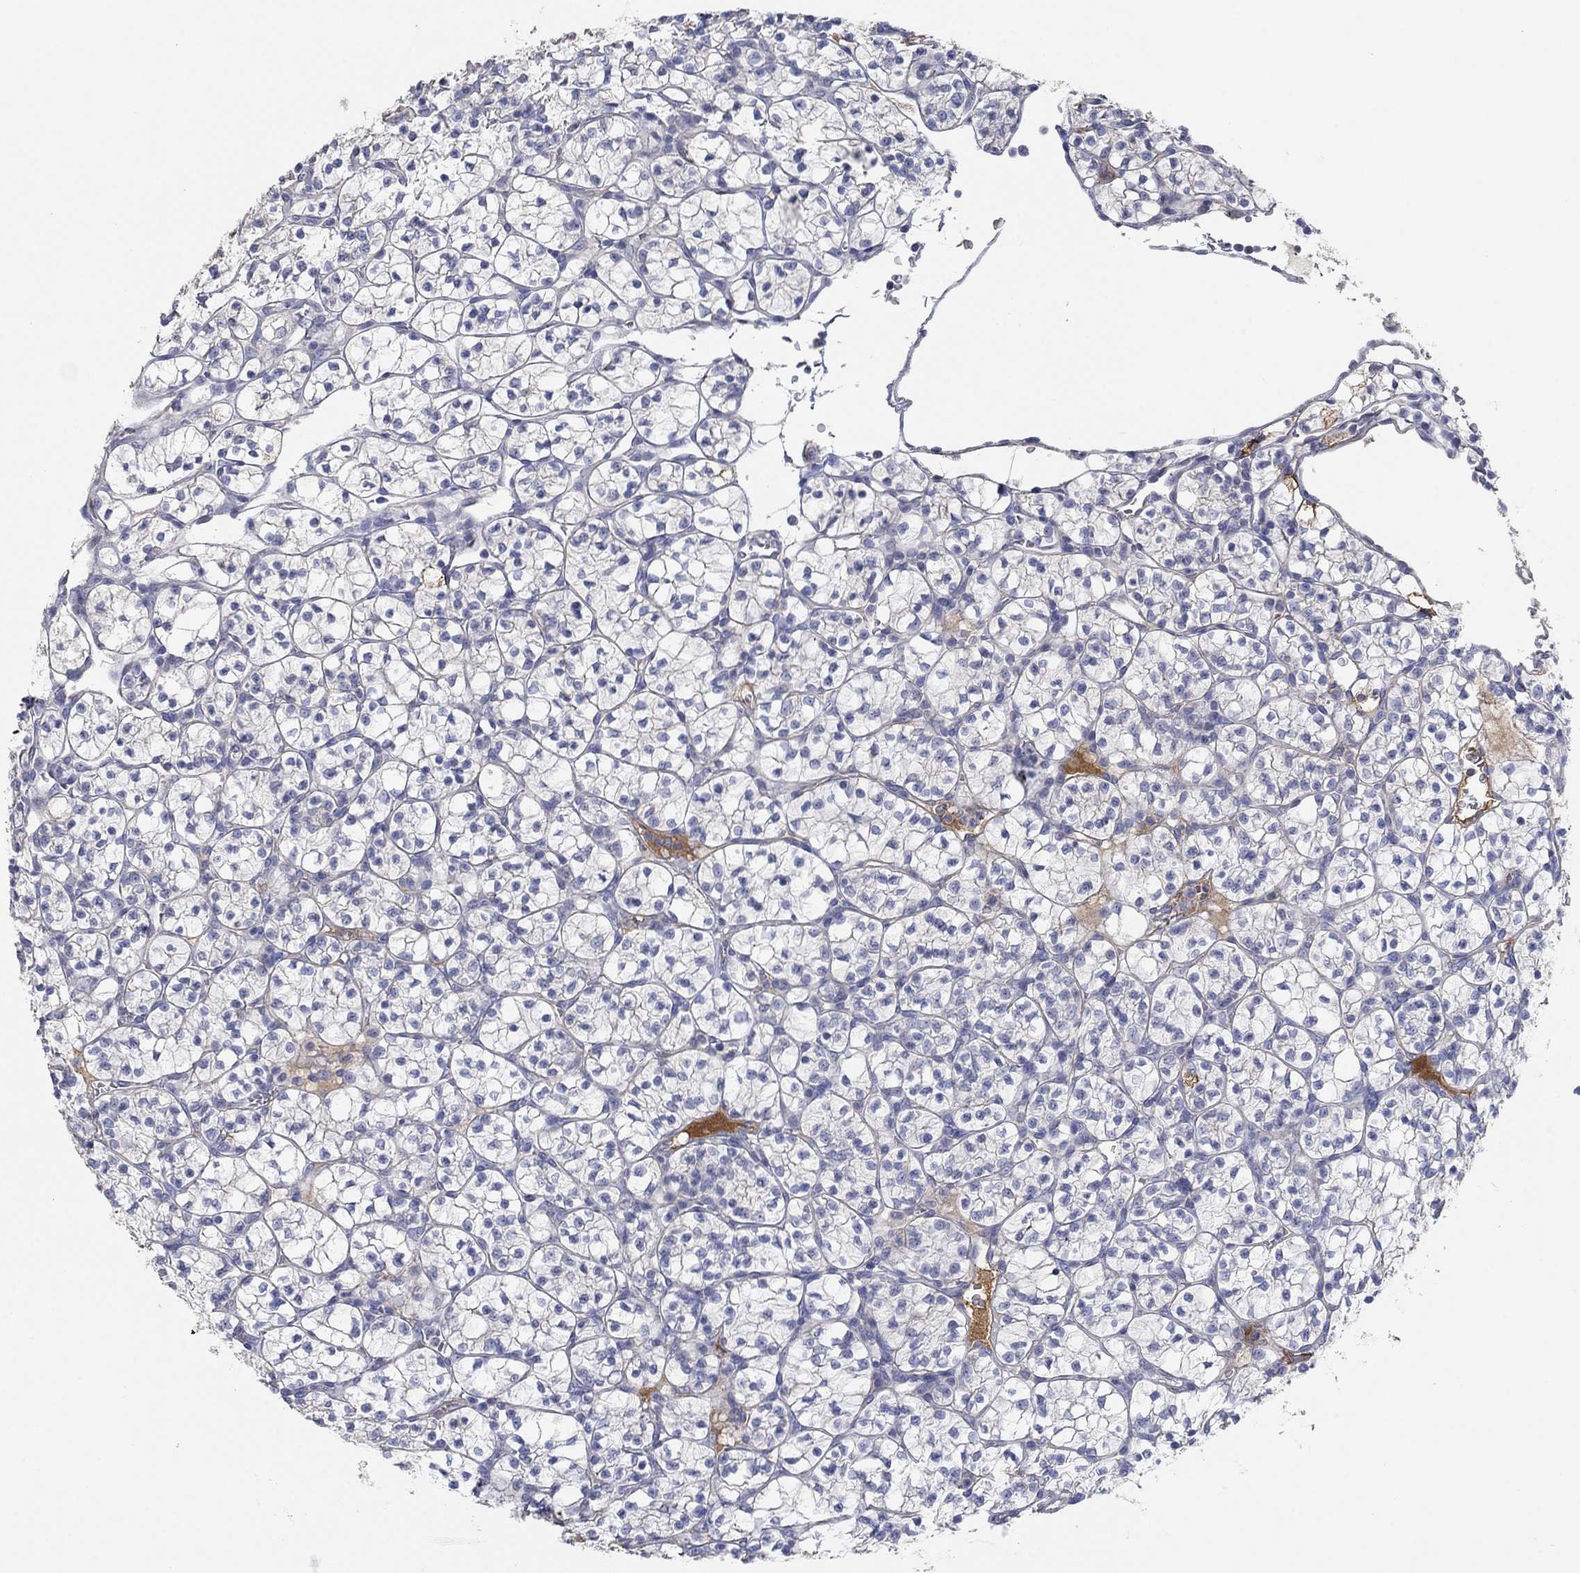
{"staining": {"intensity": "negative", "quantity": "none", "location": "none"}, "tissue": "renal cancer", "cell_type": "Tumor cells", "image_type": "cancer", "snomed": [{"axis": "morphology", "description": "Adenocarcinoma, NOS"}, {"axis": "topography", "description": "Kidney"}], "caption": "This is an immunohistochemistry micrograph of renal adenocarcinoma. There is no expression in tumor cells.", "gene": "APOC3", "patient": {"sex": "female", "age": 89}}